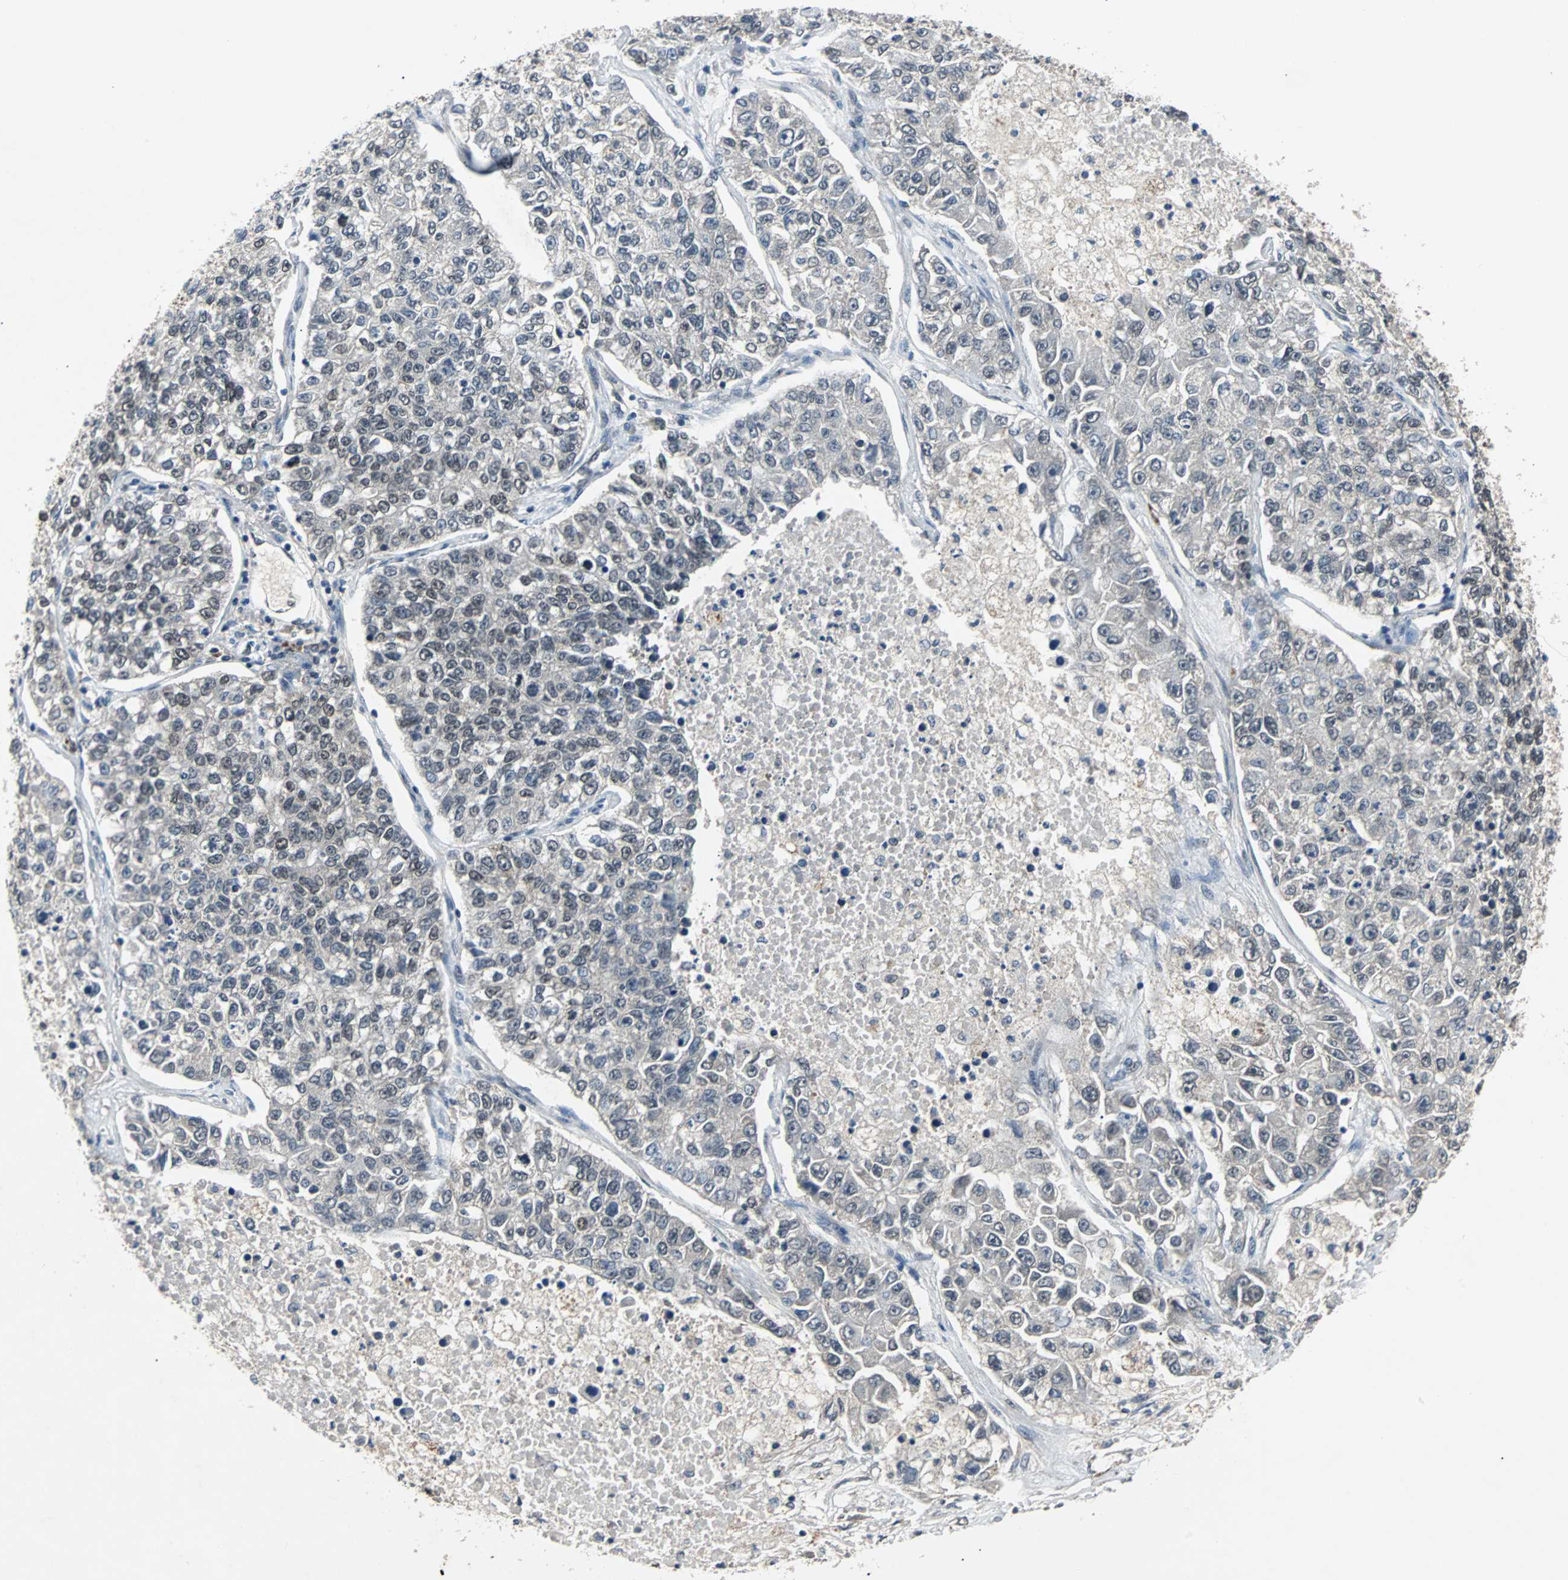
{"staining": {"intensity": "negative", "quantity": "none", "location": "none"}, "tissue": "lung cancer", "cell_type": "Tumor cells", "image_type": "cancer", "snomed": [{"axis": "morphology", "description": "Adenocarcinoma, NOS"}, {"axis": "topography", "description": "Lung"}], "caption": "Lung cancer was stained to show a protein in brown. There is no significant expression in tumor cells. (DAB (3,3'-diaminobenzidine) immunohistochemistry (IHC), high magnification).", "gene": "PHC1", "patient": {"sex": "male", "age": 49}}